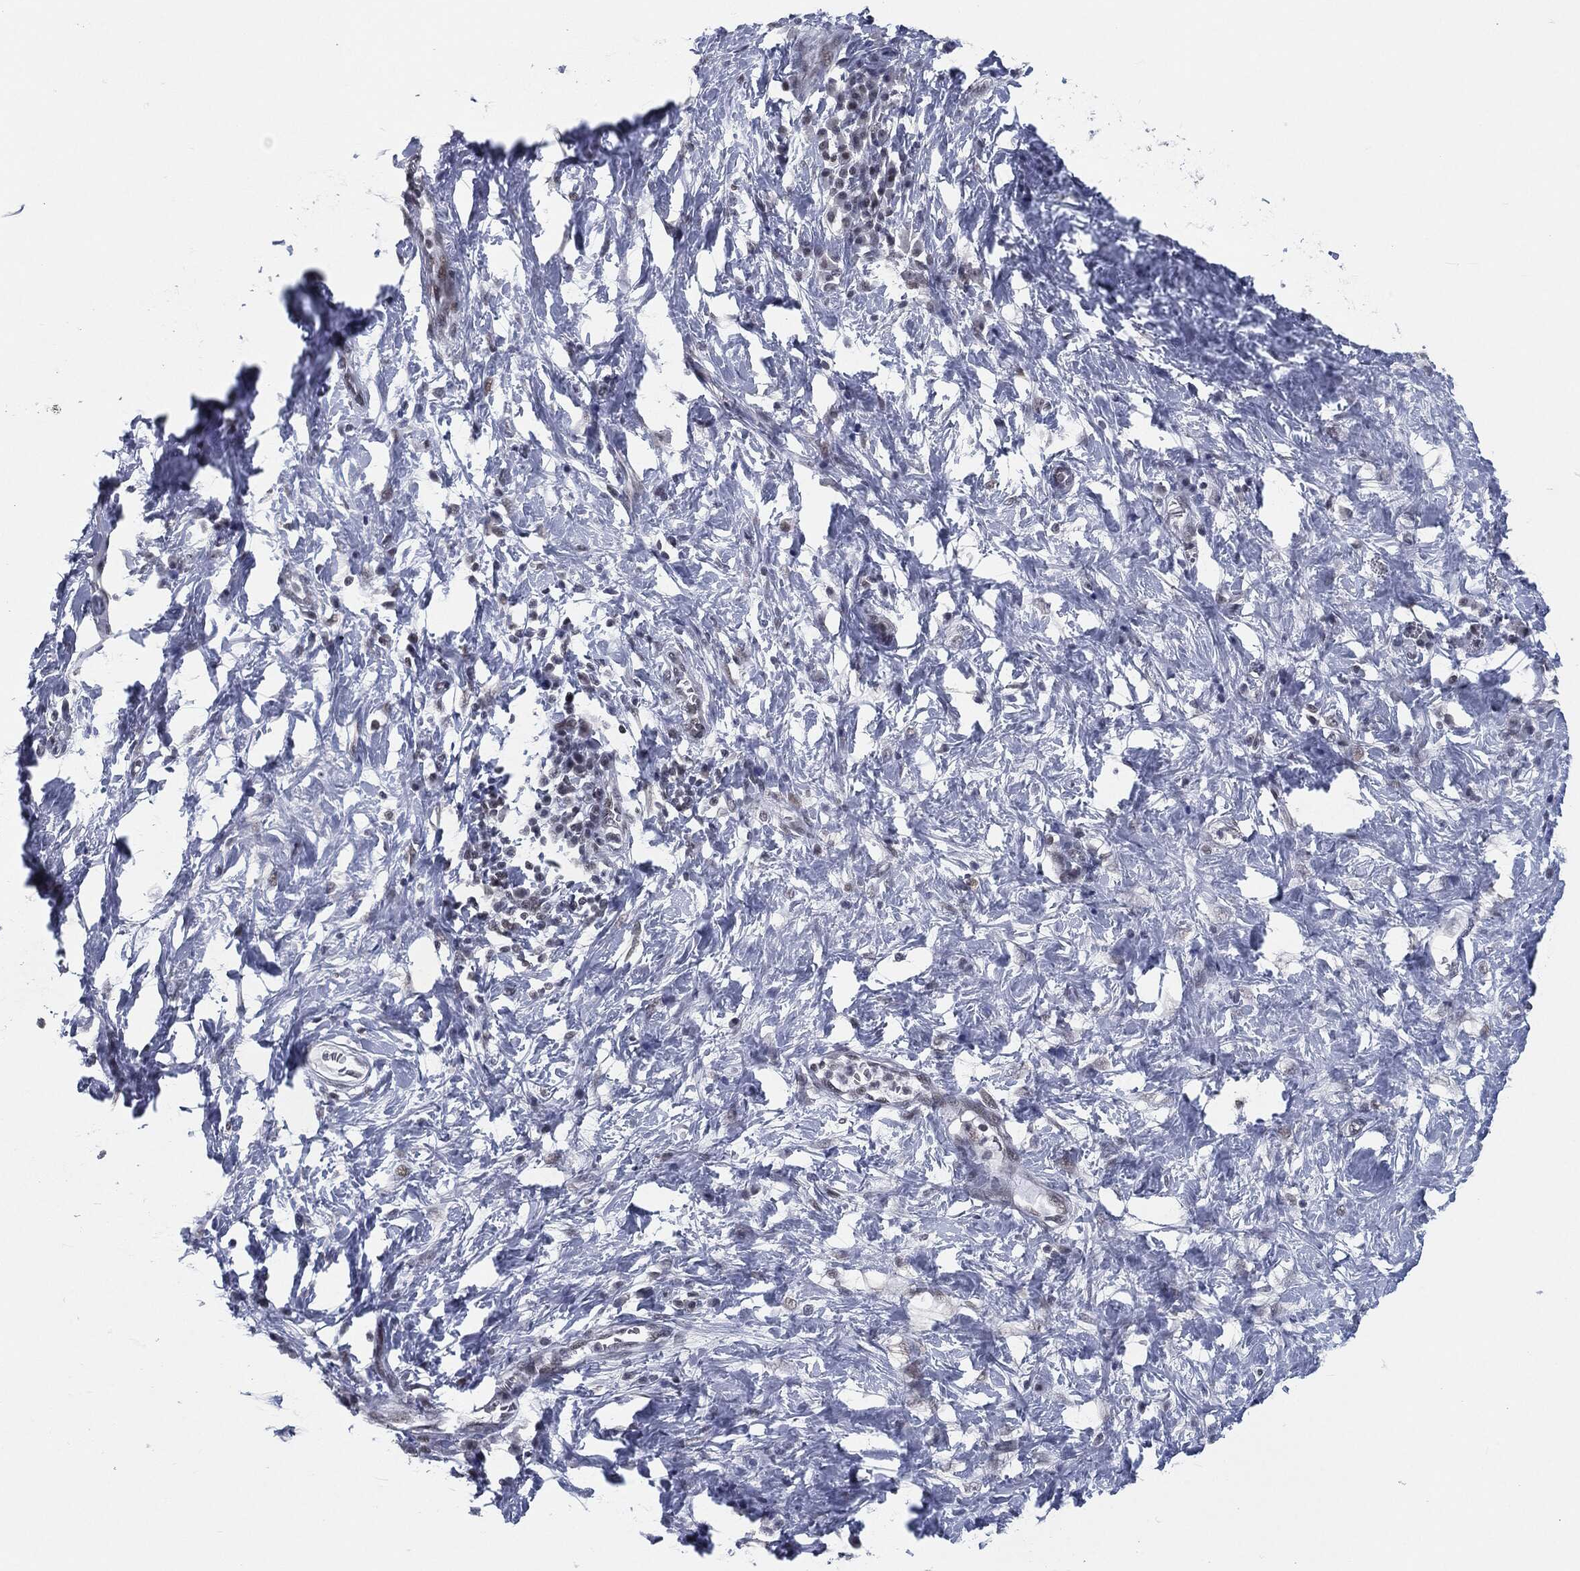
{"staining": {"intensity": "negative", "quantity": "none", "location": "none"}, "tissue": "stomach cancer", "cell_type": "Tumor cells", "image_type": "cancer", "snomed": [{"axis": "morphology", "description": "Normal tissue, NOS"}, {"axis": "morphology", "description": "Adenocarcinoma, NOS"}, {"axis": "topography", "description": "Stomach"}], "caption": "This image is of stomach adenocarcinoma stained with immunohistochemistry to label a protein in brown with the nuclei are counter-stained blue. There is no expression in tumor cells.", "gene": "ANXA1", "patient": {"sex": "female", "age": 64}}